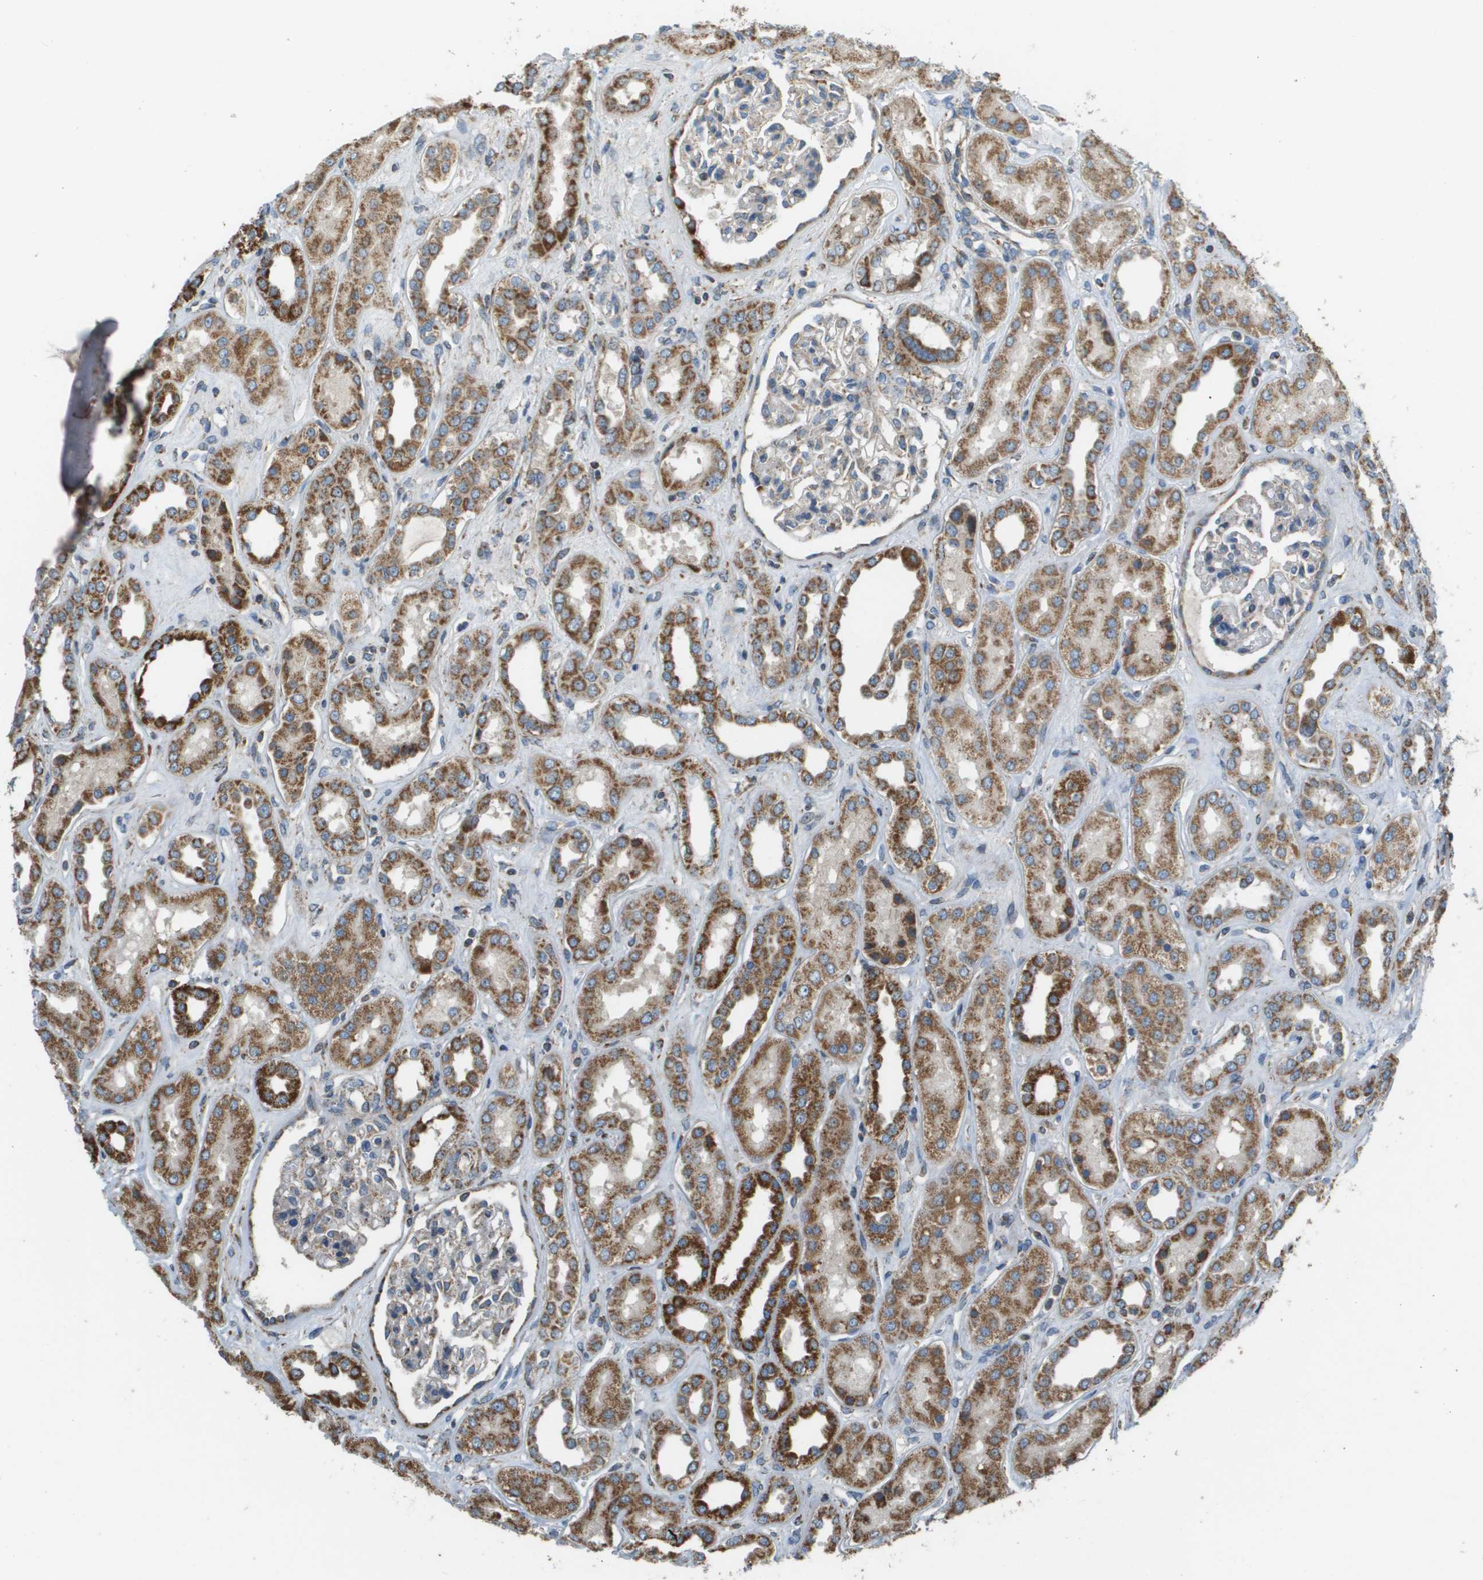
{"staining": {"intensity": "weak", "quantity": "<25%", "location": "cytoplasmic/membranous"}, "tissue": "kidney", "cell_type": "Cells in glomeruli", "image_type": "normal", "snomed": [{"axis": "morphology", "description": "Normal tissue, NOS"}, {"axis": "topography", "description": "Kidney"}], "caption": "Image shows no significant protein staining in cells in glomeruli of unremarkable kidney. Nuclei are stained in blue.", "gene": "NRK", "patient": {"sex": "male", "age": 59}}